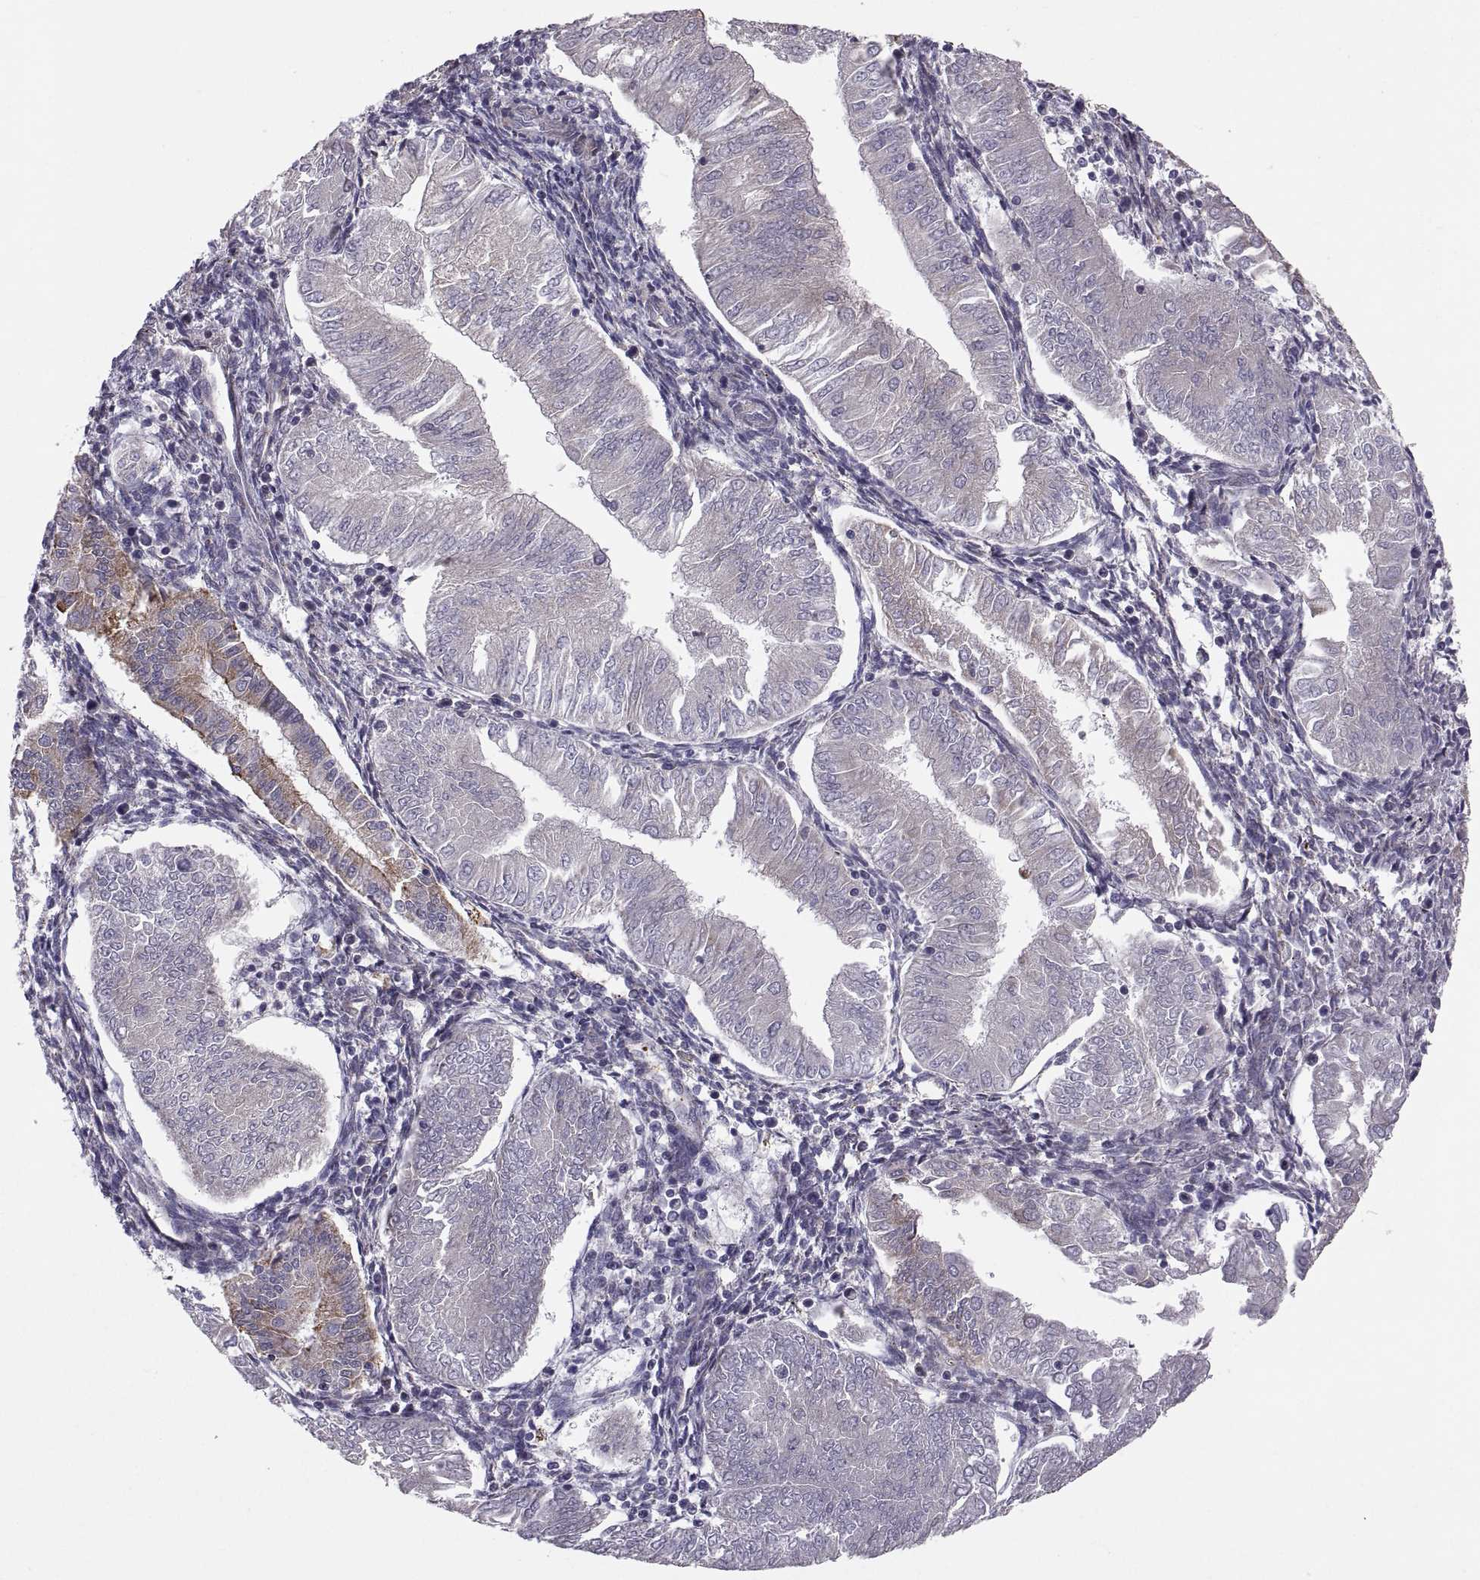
{"staining": {"intensity": "moderate", "quantity": "<25%", "location": "cytoplasmic/membranous"}, "tissue": "endometrial cancer", "cell_type": "Tumor cells", "image_type": "cancer", "snomed": [{"axis": "morphology", "description": "Adenocarcinoma, NOS"}, {"axis": "topography", "description": "Endometrium"}], "caption": "Adenocarcinoma (endometrial) stained with IHC displays moderate cytoplasmic/membranous positivity in approximately <25% of tumor cells. The staining was performed using DAB (3,3'-diaminobenzidine) to visualize the protein expression in brown, while the nuclei were stained in blue with hematoxylin (Magnification: 20x).", "gene": "TESC", "patient": {"sex": "female", "age": 53}}